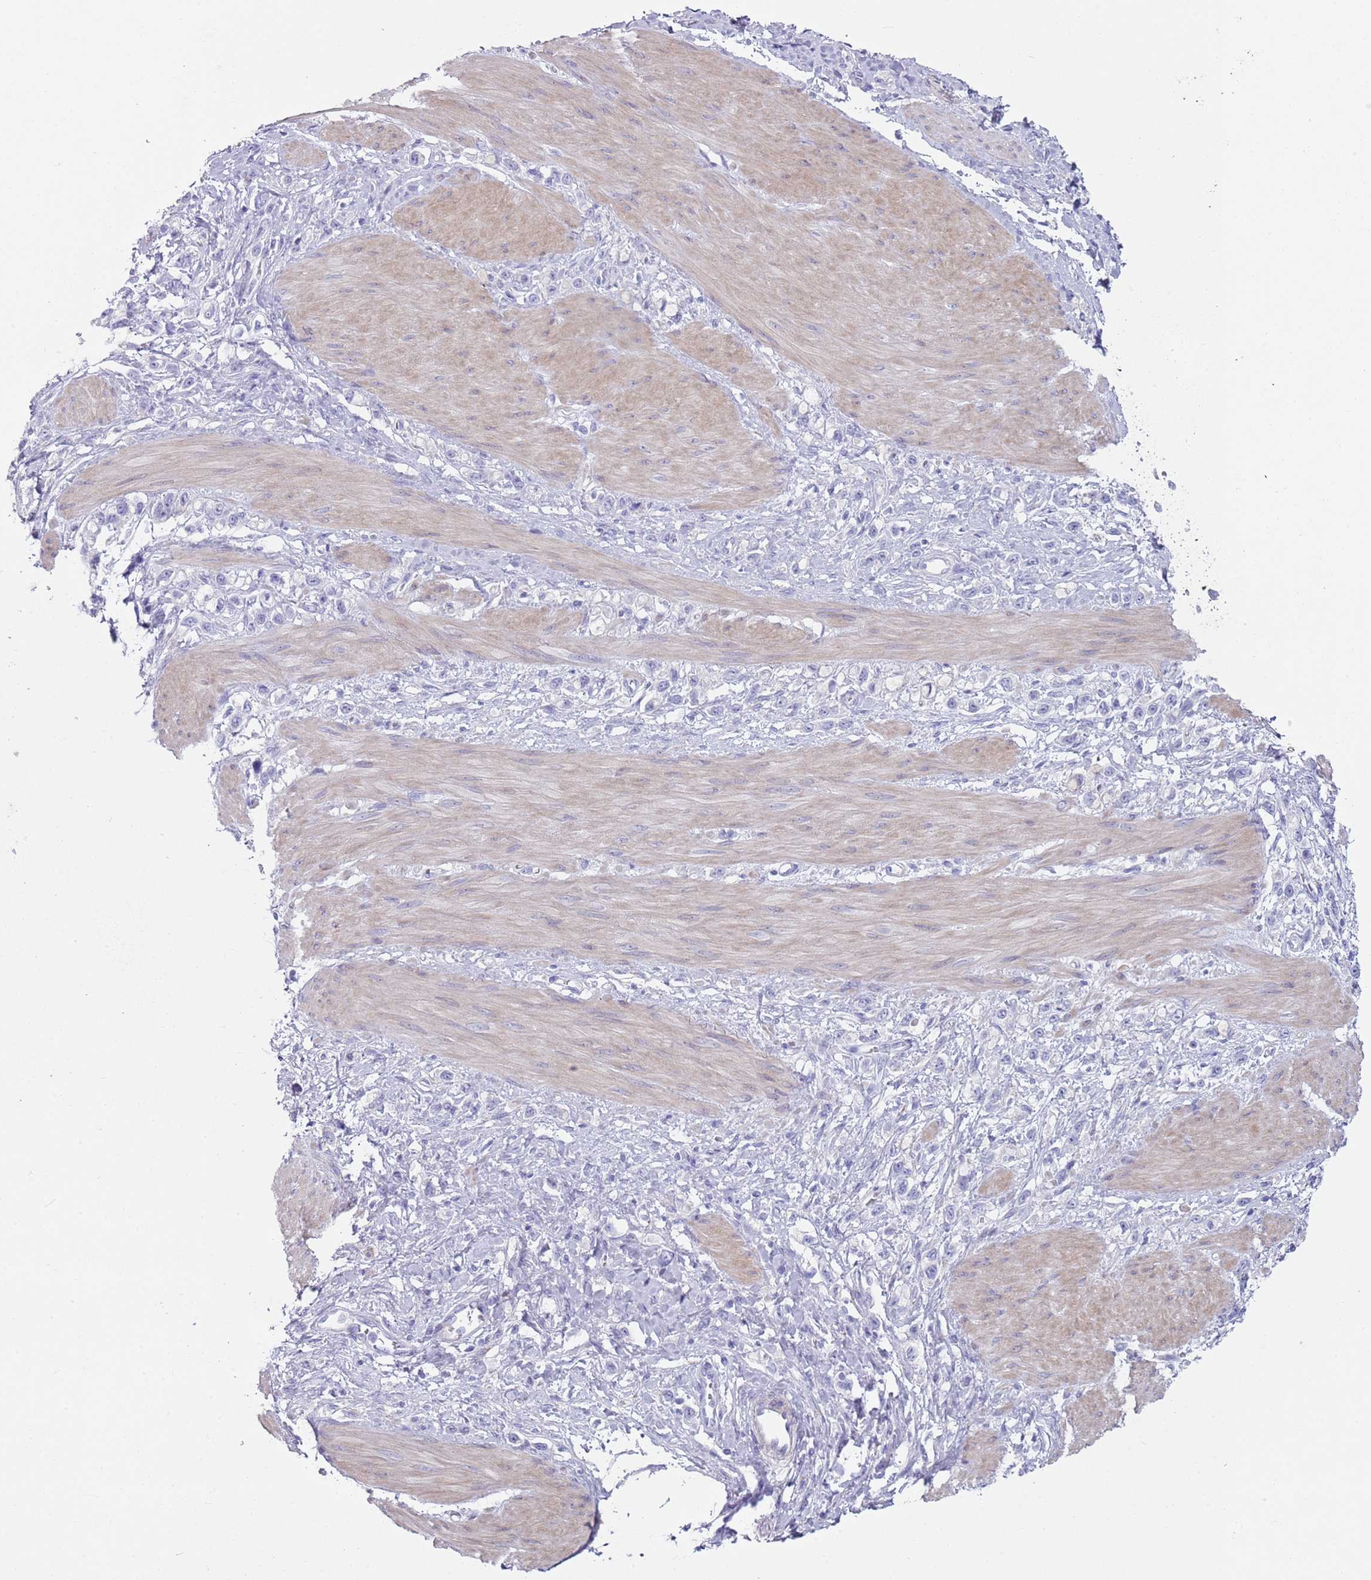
{"staining": {"intensity": "negative", "quantity": "none", "location": "none"}, "tissue": "stomach cancer", "cell_type": "Tumor cells", "image_type": "cancer", "snomed": [{"axis": "morphology", "description": "Adenocarcinoma, NOS"}, {"axis": "topography", "description": "Stomach"}], "caption": "Tumor cells are negative for brown protein staining in stomach cancer (adenocarcinoma).", "gene": "CD177", "patient": {"sex": "female", "age": 65}}